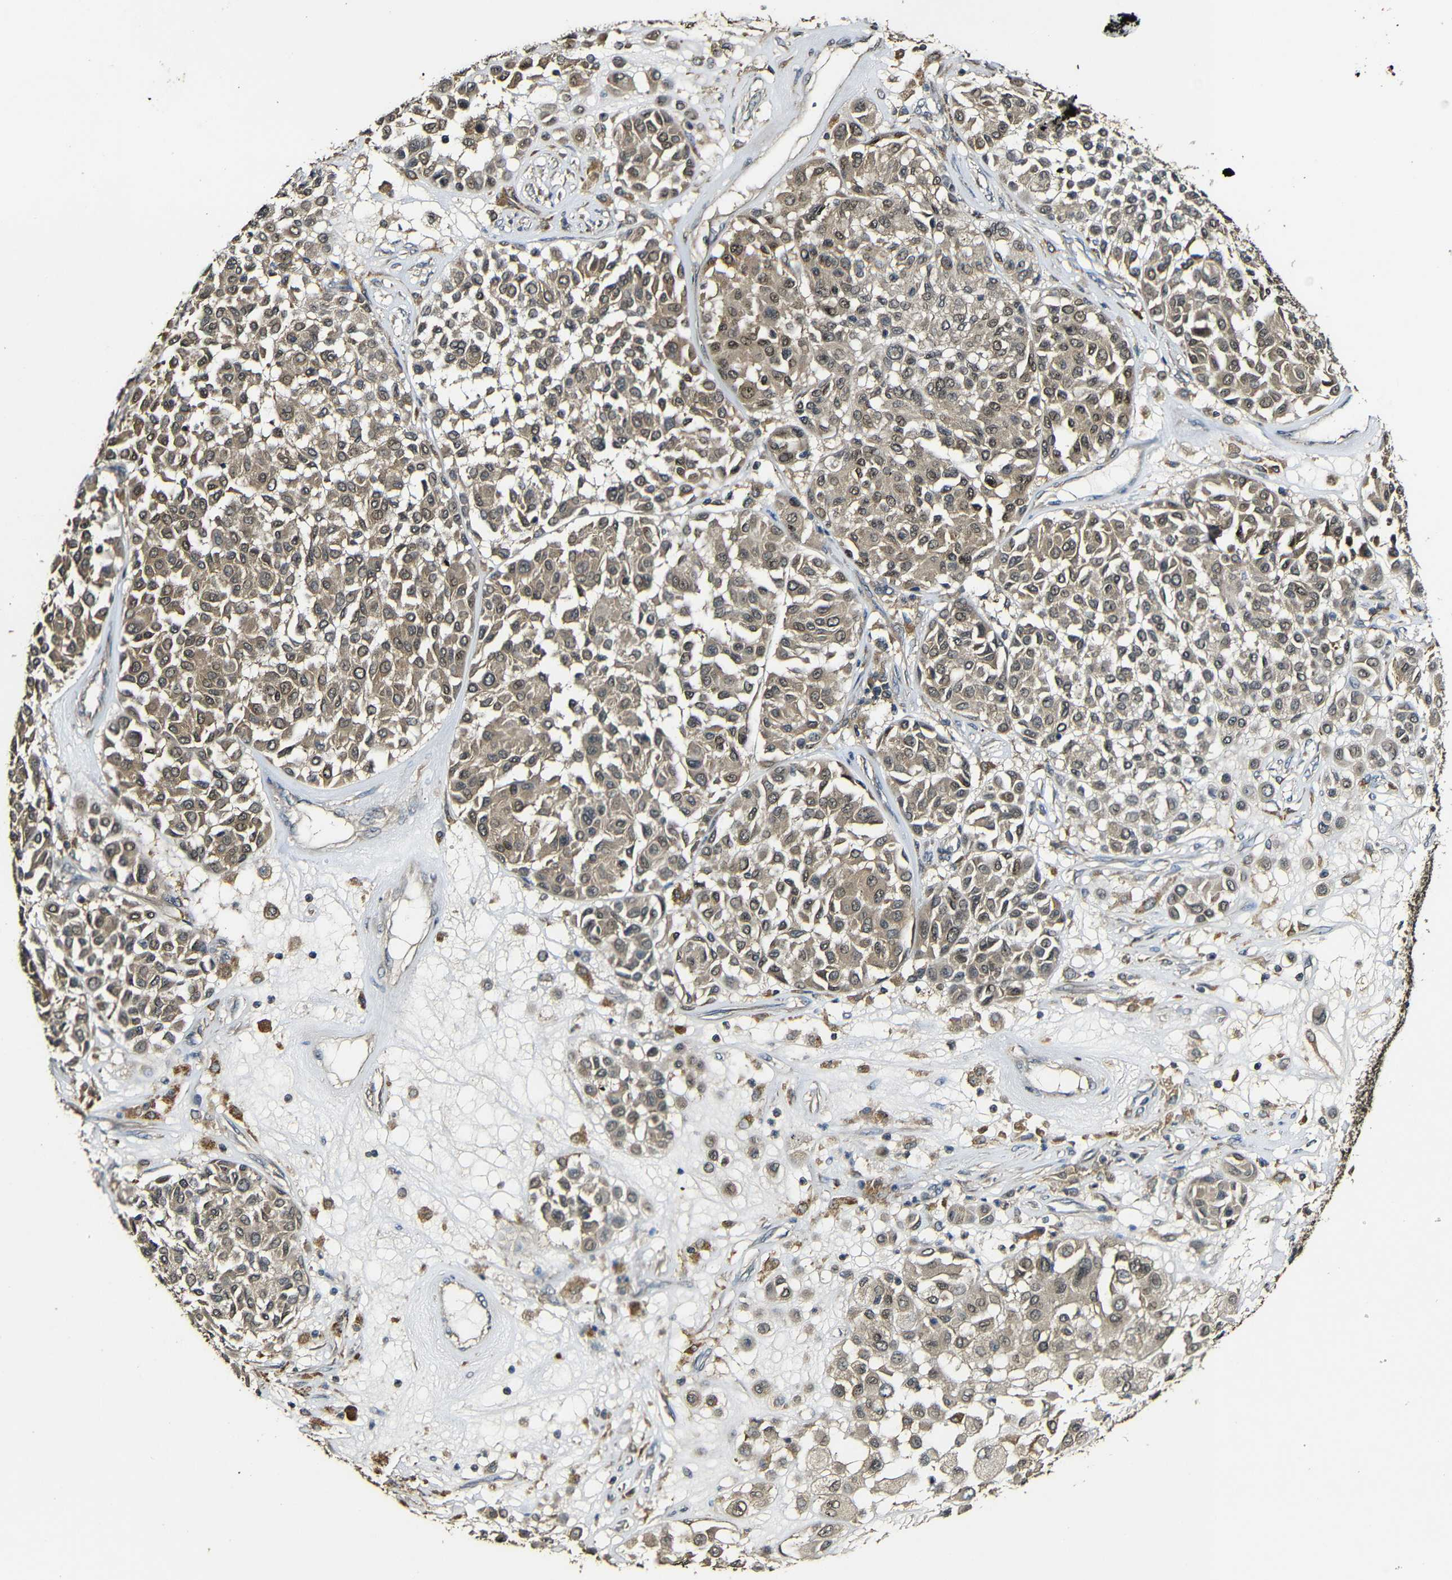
{"staining": {"intensity": "moderate", "quantity": ">75%", "location": "cytoplasmic/membranous"}, "tissue": "melanoma", "cell_type": "Tumor cells", "image_type": "cancer", "snomed": [{"axis": "morphology", "description": "Malignant melanoma, Metastatic site"}, {"axis": "topography", "description": "Soft tissue"}], "caption": "Protein expression analysis of human malignant melanoma (metastatic site) reveals moderate cytoplasmic/membranous staining in approximately >75% of tumor cells.", "gene": "CASP8", "patient": {"sex": "male", "age": 41}}